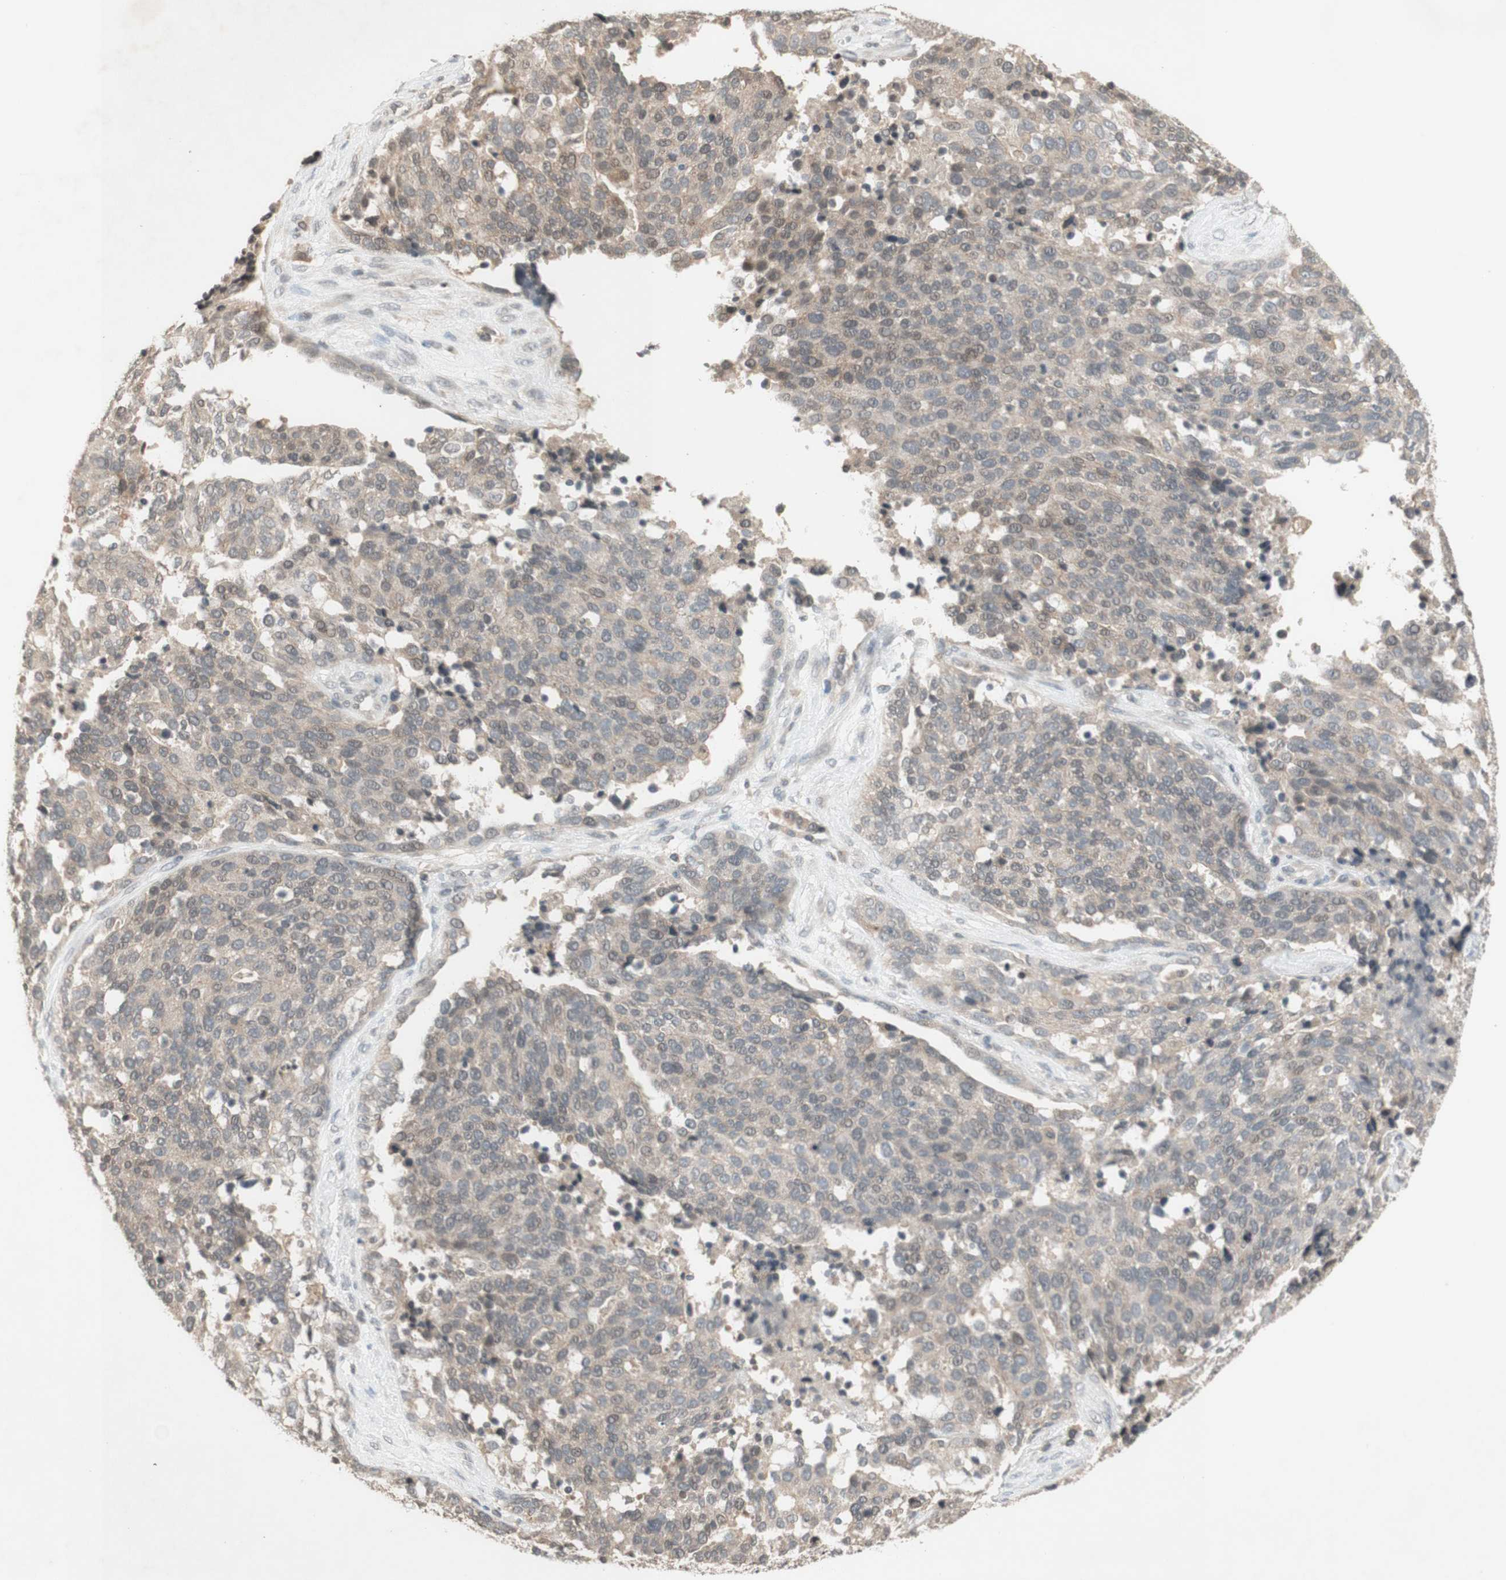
{"staining": {"intensity": "negative", "quantity": "none", "location": "none"}, "tissue": "ovarian cancer", "cell_type": "Tumor cells", "image_type": "cancer", "snomed": [{"axis": "morphology", "description": "Cystadenocarcinoma, serous, NOS"}, {"axis": "topography", "description": "Ovary"}], "caption": "This micrograph is of serous cystadenocarcinoma (ovarian) stained with immunohistochemistry to label a protein in brown with the nuclei are counter-stained blue. There is no positivity in tumor cells. (DAB immunohistochemistry, high magnification).", "gene": "GLI1", "patient": {"sex": "female", "age": 44}}